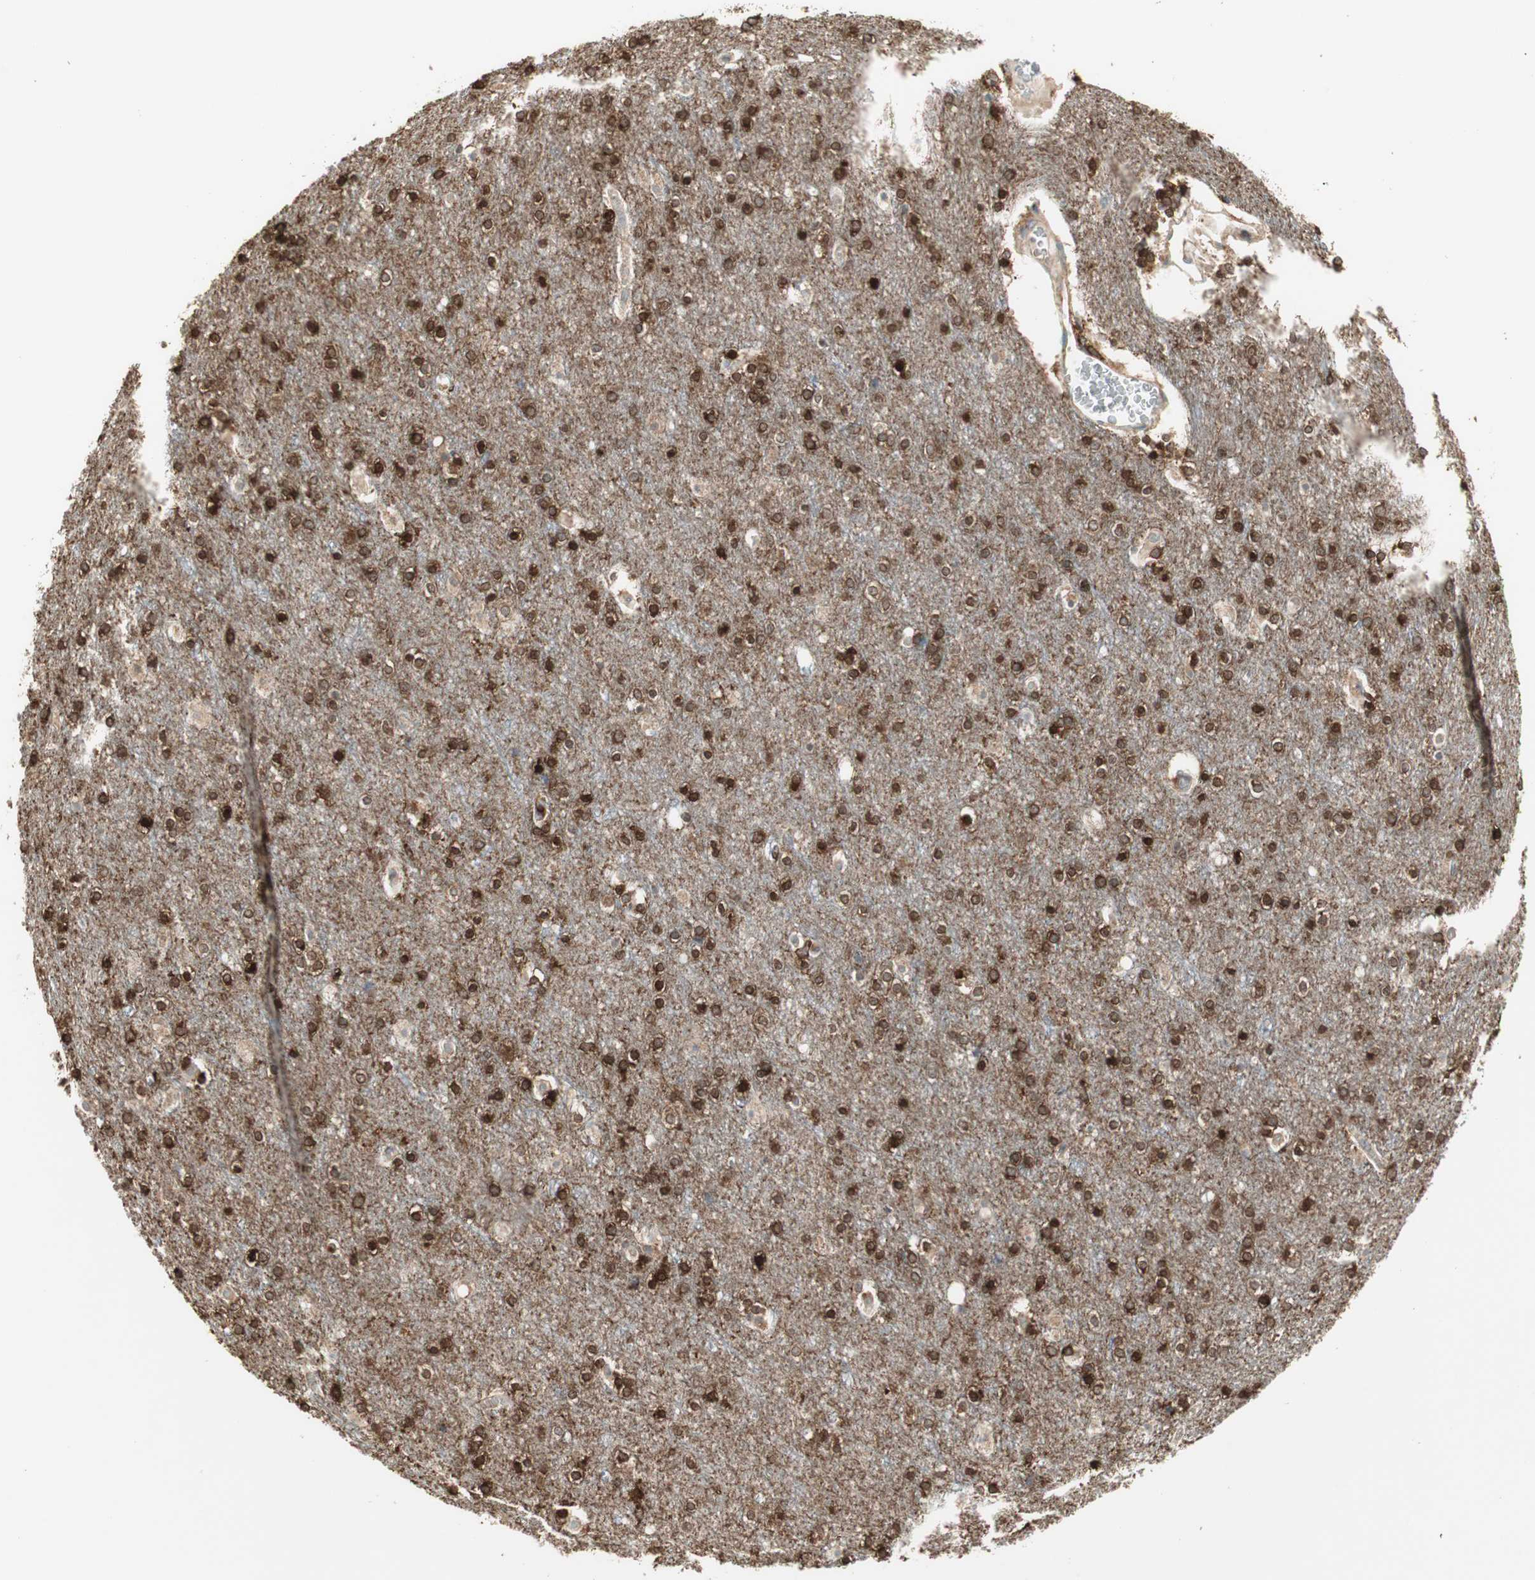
{"staining": {"intensity": "negative", "quantity": "none", "location": "none"}, "tissue": "cerebral cortex", "cell_type": "Endothelial cells", "image_type": "normal", "snomed": [{"axis": "morphology", "description": "Normal tissue, NOS"}, {"axis": "topography", "description": "Cerebral cortex"}], "caption": "A histopathology image of cerebral cortex stained for a protein reveals no brown staining in endothelial cells. (DAB IHC, high magnification).", "gene": "MMP3", "patient": {"sex": "female", "age": 54}}